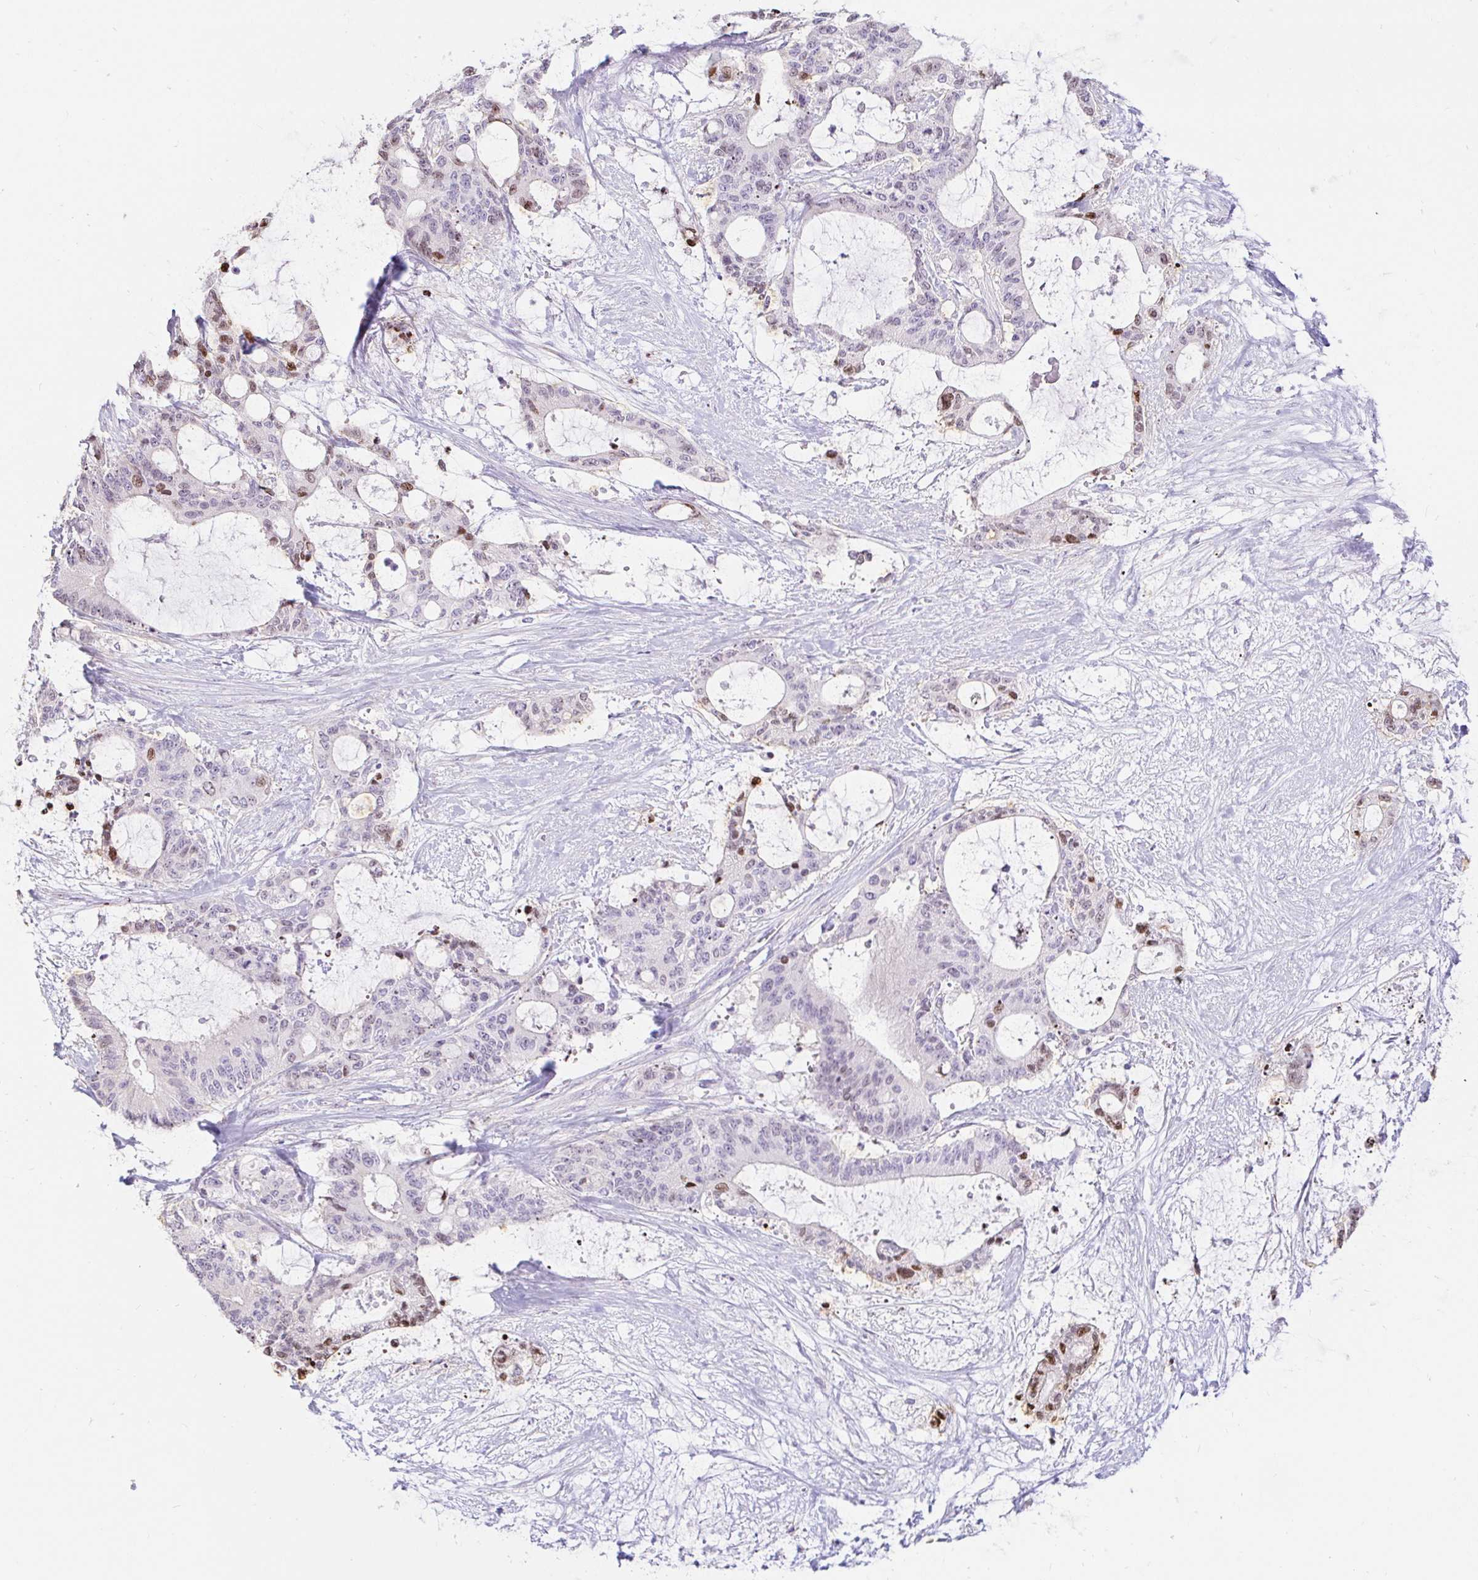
{"staining": {"intensity": "moderate", "quantity": "<25%", "location": "nuclear"}, "tissue": "liver cancer", "cell_type": "Tumor cells", "image_type": "cancer", "snomed": [{"axis": "morphology", "description": "Normal tissue, NOS"}, {"axis": "morphology", "description": "Cholangiocarcinoma"}, {"axis": "topography", "description": "Liver"}, {"axis": "topography", "description": "Peripheral nerve tissue"}], "caption": "A low amount of moderate nuclear positivity is present in approximately <25% of tumor cells in liver cholangiocarcinoma tissue.", "gene": "CAPSL", "patient": {"sex": "female", "age": 73}}